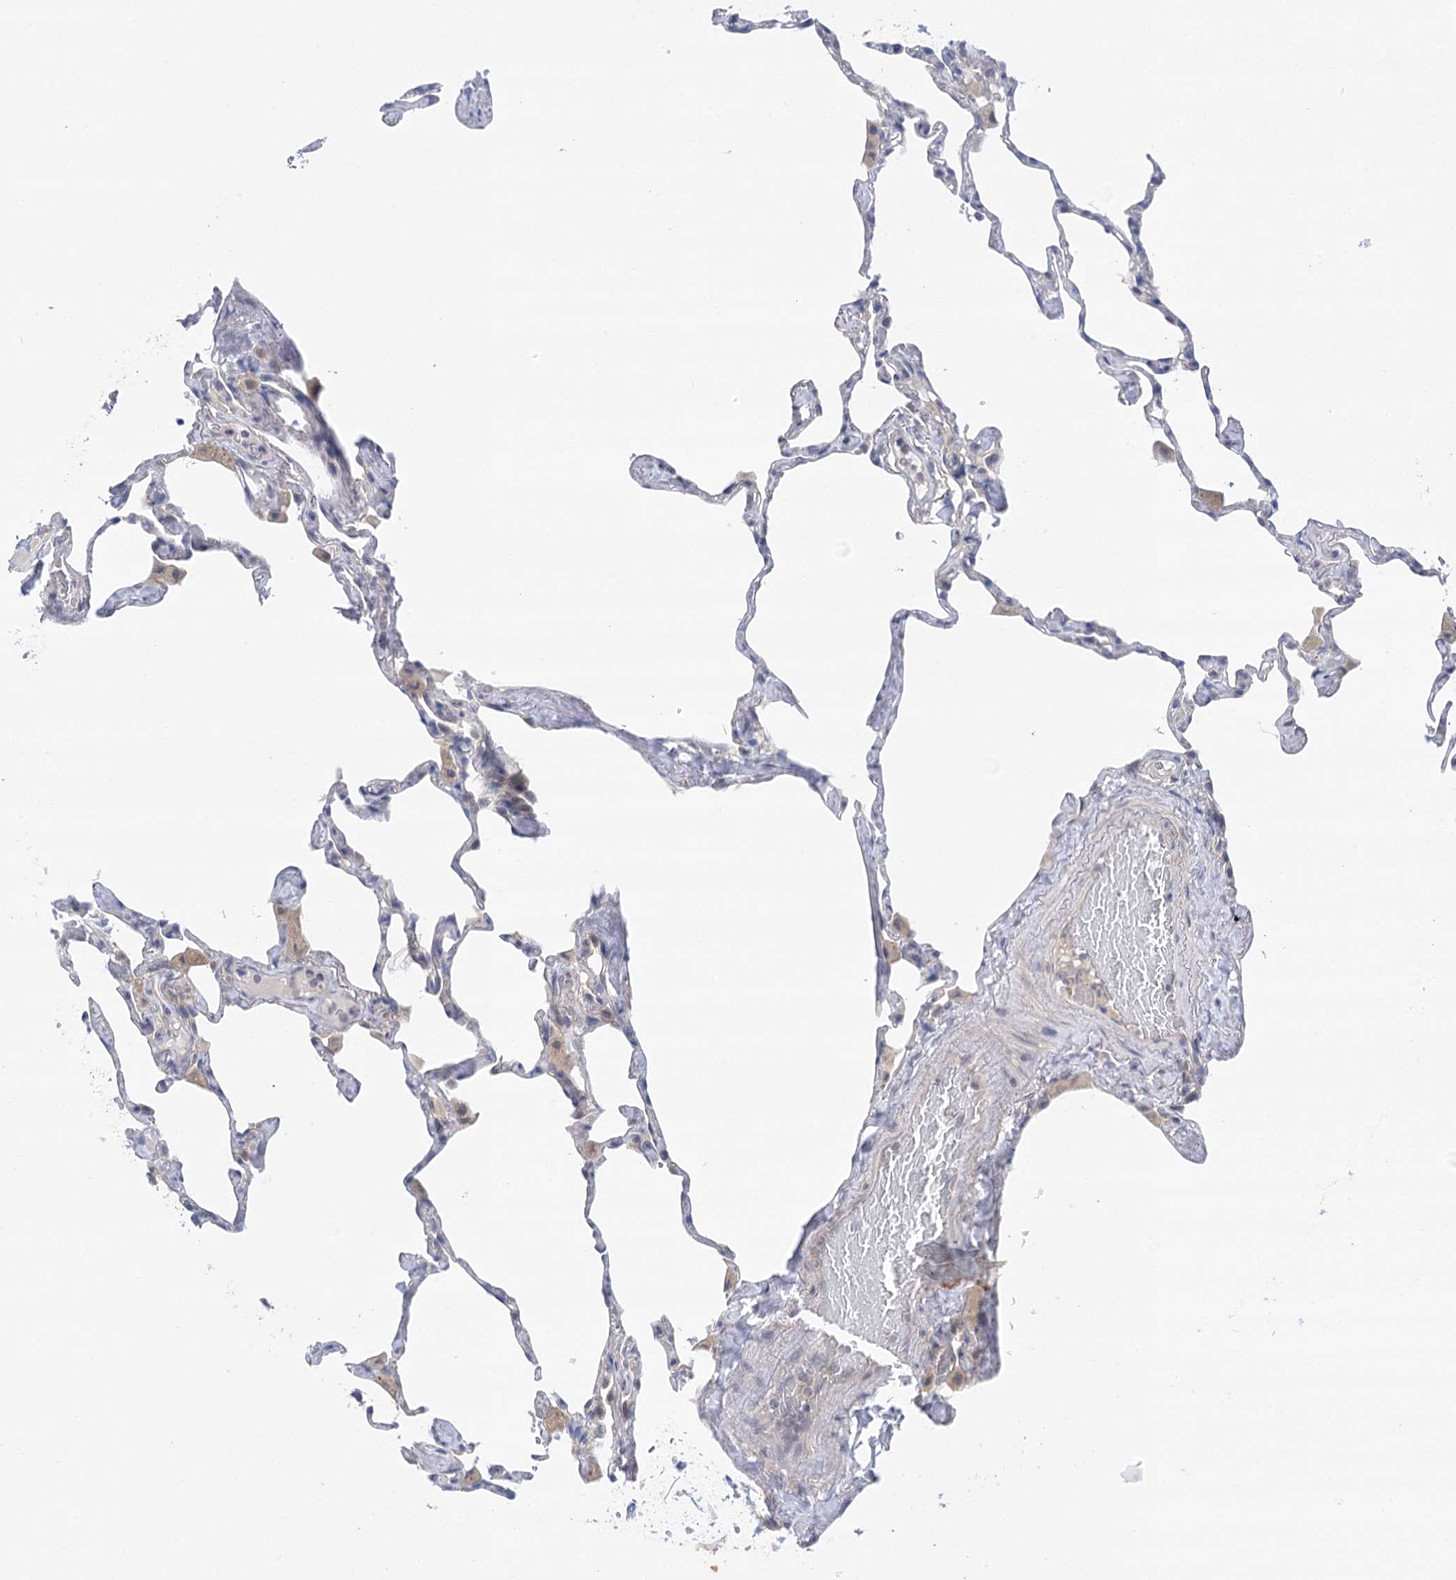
{"staining": {"intensity": "negative", "quantity": "none", "location": "none"}, "tissue": "lung", "cell_type": "Alveolar cells", "image_type": "normal", "snomed": [{"axis": "morphology", "description": "Normal tissue, NOS"}, {"axis": "topography", "description": "Lung"}], "caption": "Immunohistochemistry histopathology image of normal lung: lung stained with DAB (3,3'-diaminobenzidine) demonstrates no significant protein expression in alveolar cells. The staining was performed using DAB to visualize the protein expression in brown, while the nuclei were stained in blue with hematoxylin (Magnification: 20x).", "gene": "LALBA", "patient": {"sex": "male", "age": 65}}